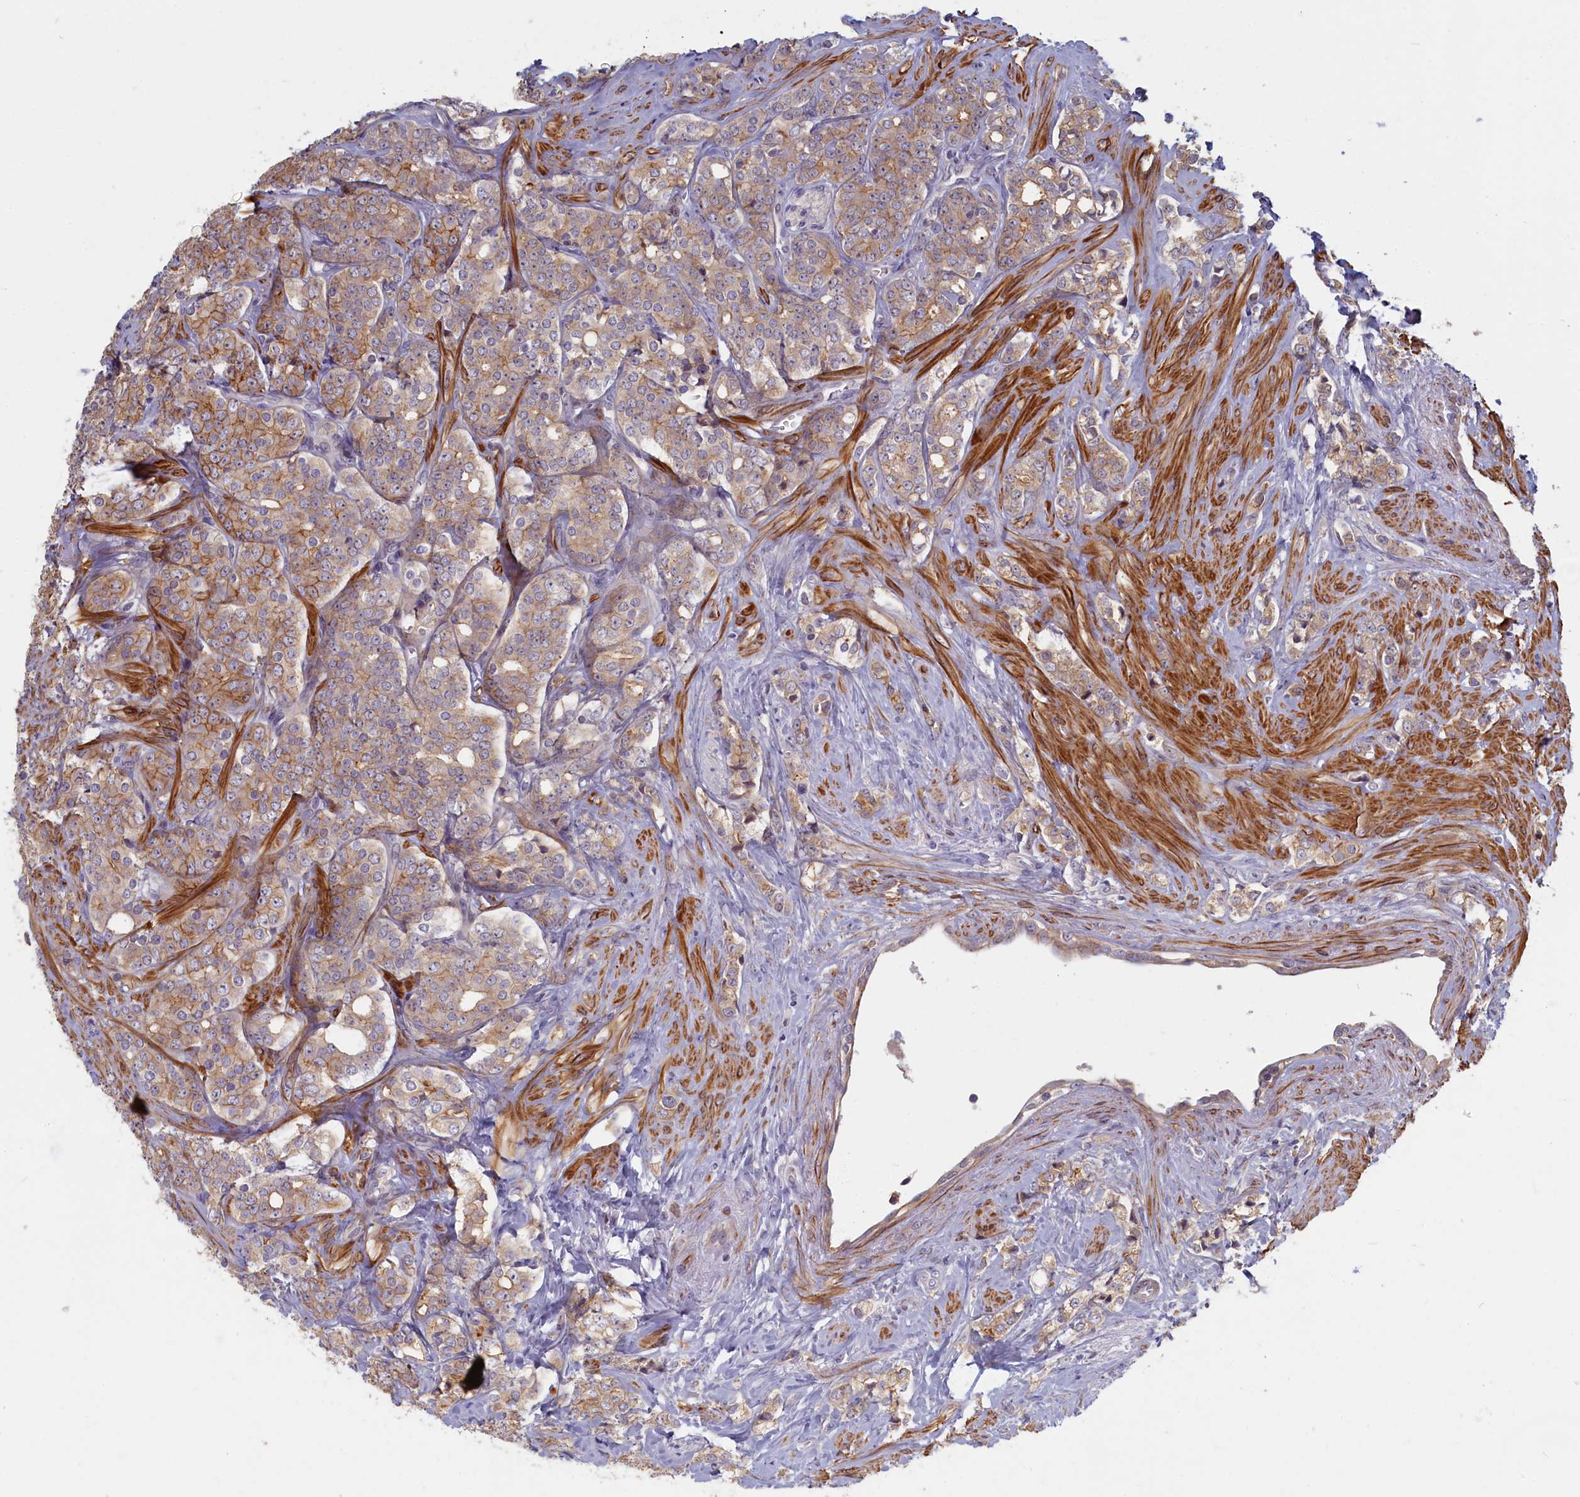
{"staining": {"intensity": "weak", "quantity": ">75%", "location": "cytoplasmic/membranous"}, "tissue": "prostate cancer", "cell_type": "Tumor cells", "image_type": "cancer", "snomed": [{"axis": "morphology", "description": "Adenocarcinoma, High grade"}, {"axis": "topography", "description": "Prostate"}], "caption": "Weak cytoplasmic/membranous protein staining is appreciated in about >75% of tumor cells in adenocarcinoma (high-grade) (prostate).", "gene": "TRPM4", "patient": {"sex": "male", "age": 62}}